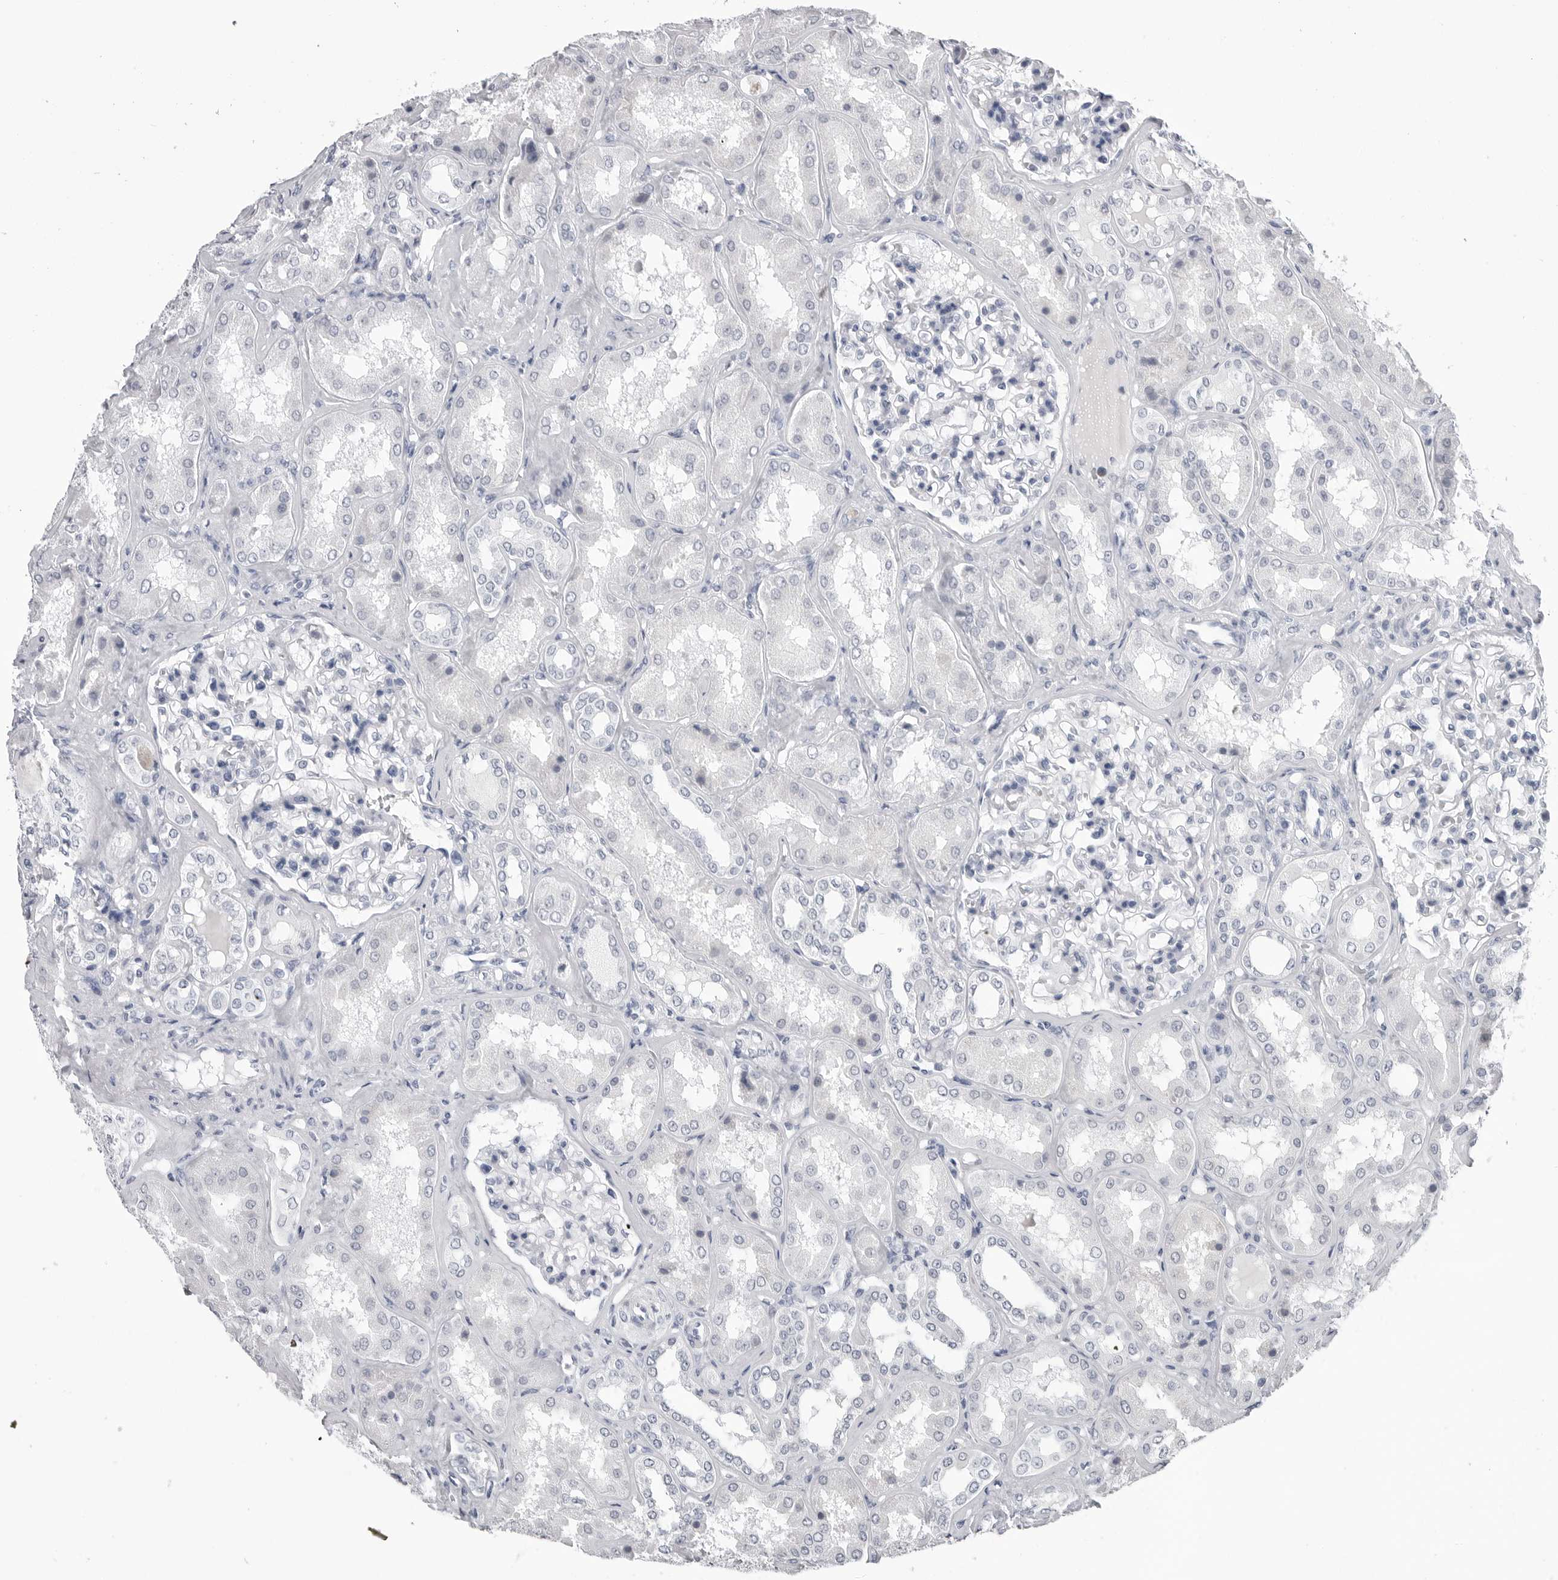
{"staining": {"intensity": "negative", "quantity": "none", "location": "none"}, "tissue": "kidney", "cell_type": "Cells in glomeruli", "image_type": "normal", "snomed": [{"axis": "morphology", "description": "Normal tissue, NOS"}, {"axis": "topography", "description": "Kidney"}], "caption": "Immunohistochemistry (IHC) of unremarkable human kidney demonstrates no positivity in cells in glomeruli.", "gene": "PGA3", "patient": {"sex": "female", "age": 56}}